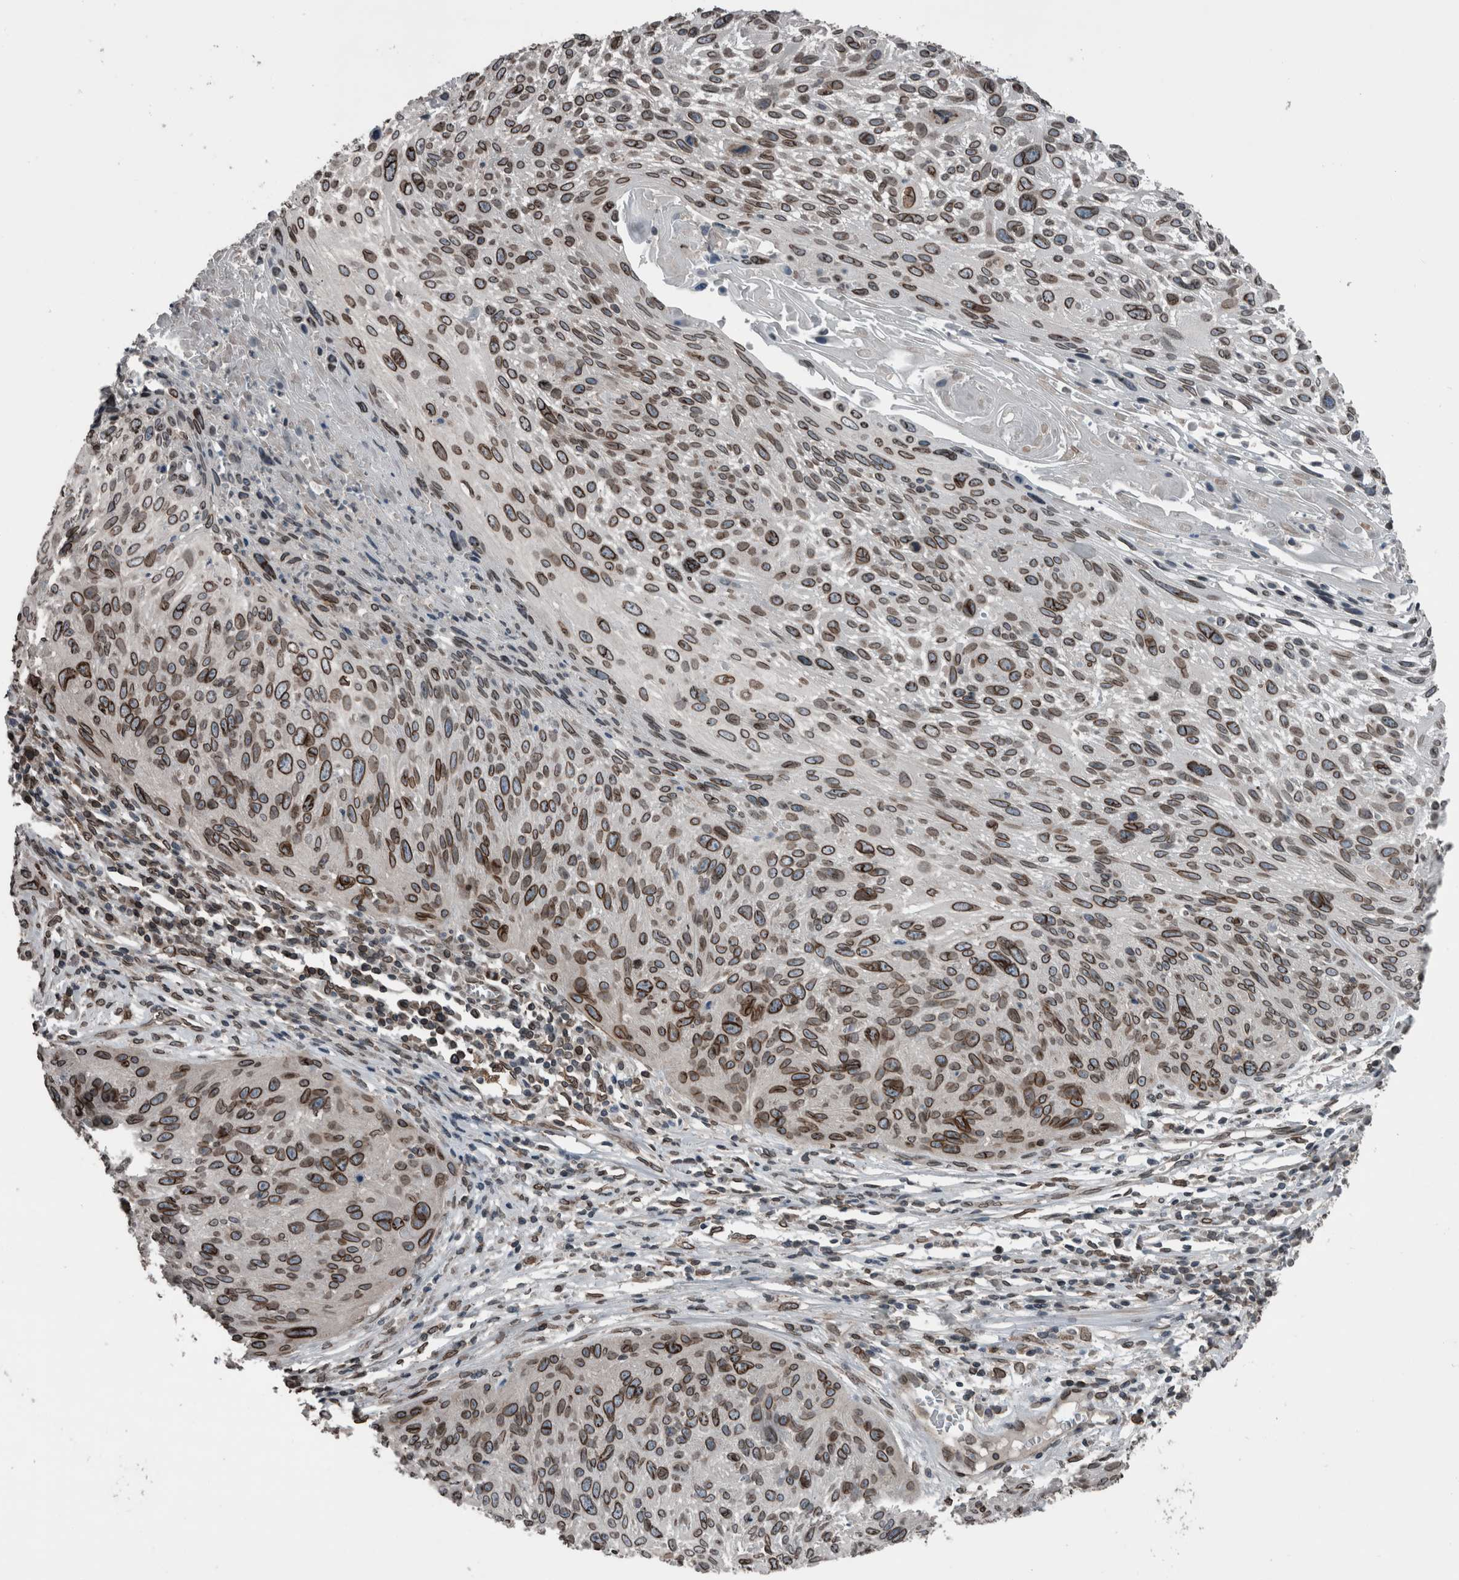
{"staining": {"intensity": "strong", "quantity": ">75%", "location": "cytoplasmic/membranous,nuclear"}, "tissue": "cervical cancer", "cell_type": "Tumor cells", "image_type": "cancer", "snomed": [{"axis": "morphology", "description": "Squamous cell carcinoma, NOS"}, {"axis": "topography", "description": "Cervix"}], "caption": "Cervical cancer (squamous cell carcinoma) stained with immunohistochemistry shows strong cytoplasmic/membranous and nuclear positivity in about >75% of tumor cells.", "gene": "RANBP2", "patient": {"sex": "female", "age": 51}}